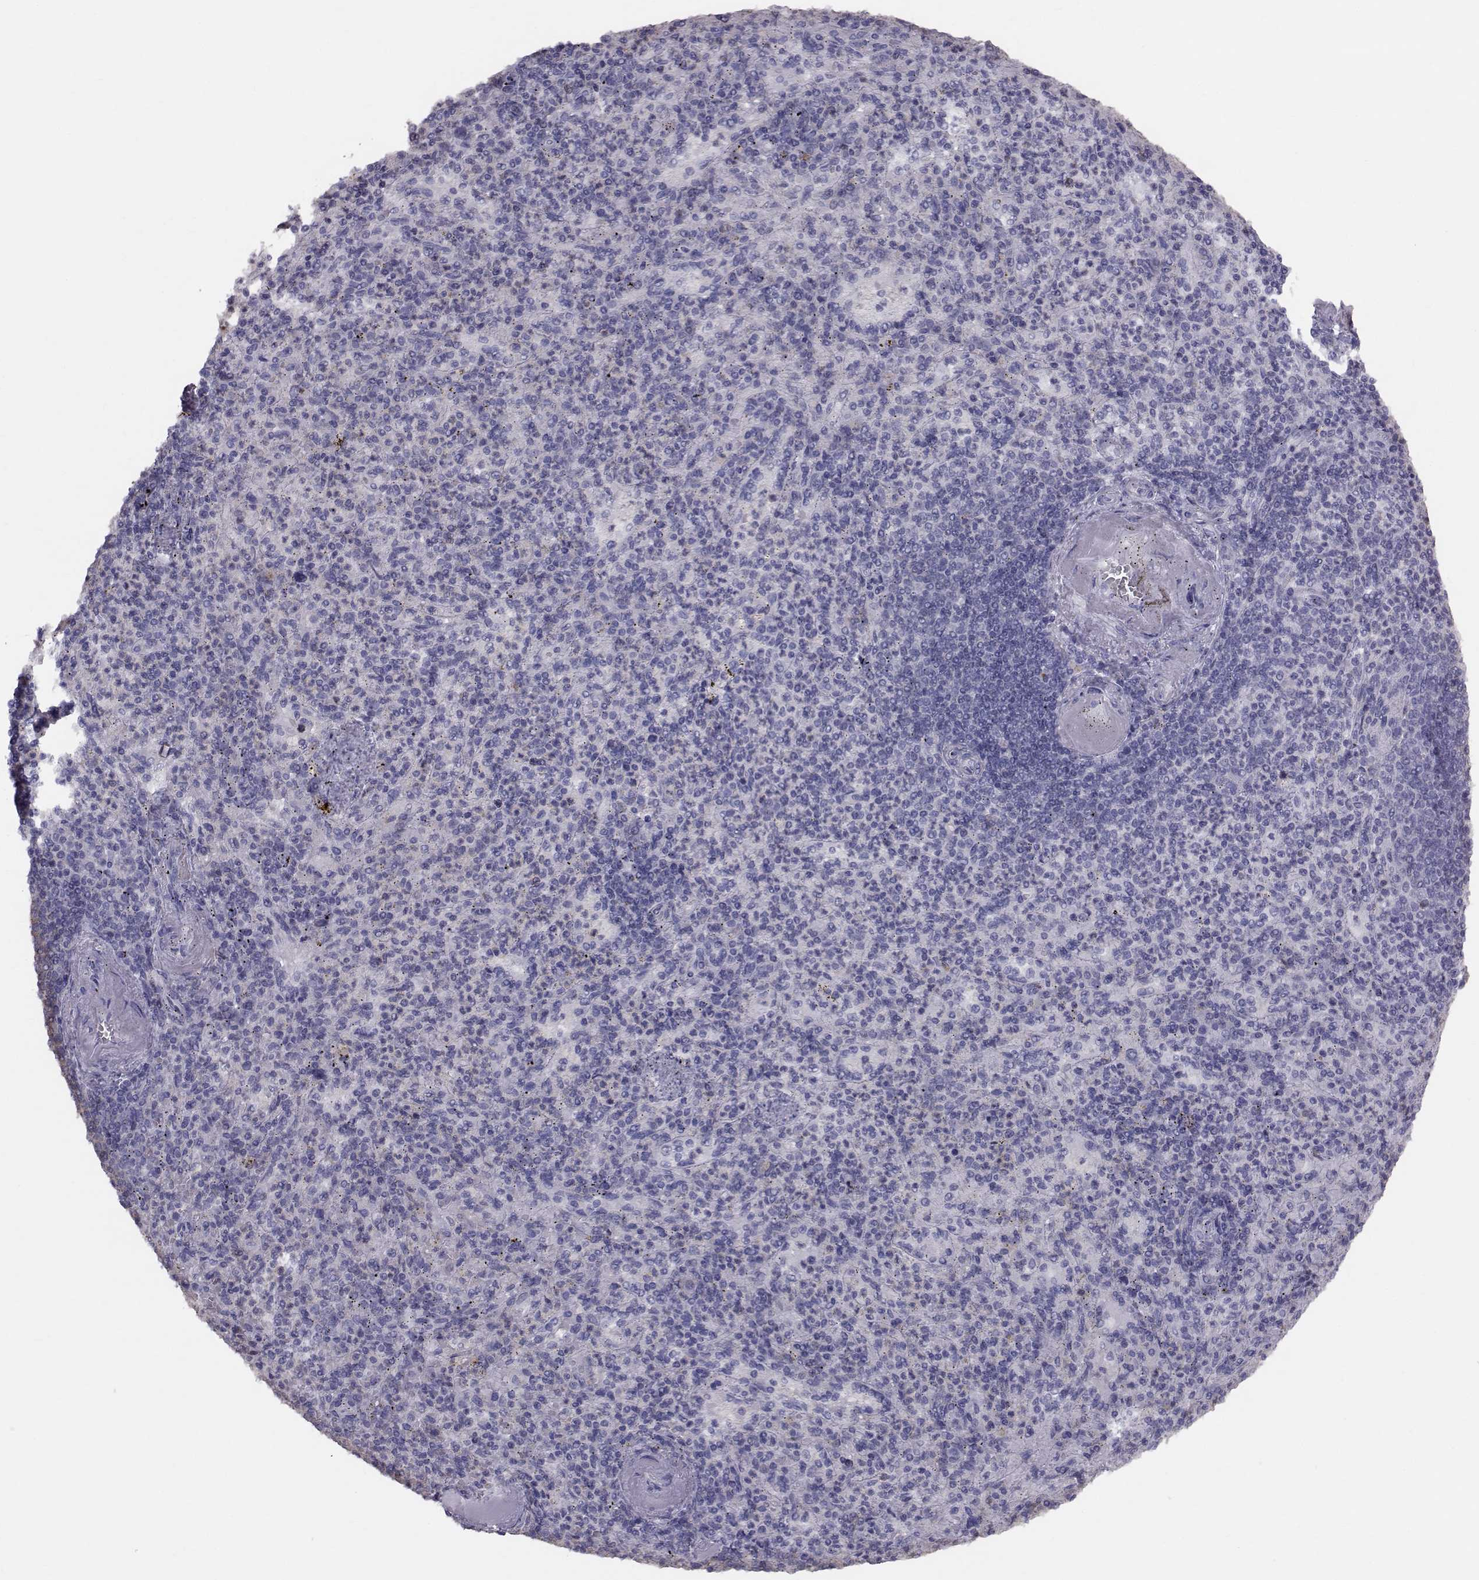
{"staining": {"intensity": "negative", "quantity": "none", "location": "none"}, "tissue": "spleen", "cell_type": "Cells in red pulp", "image_type": "normal", "snomed": [{"axis": "morphology", "description": "Normal tissue, NOS"}, {"axis": "topography", "description": "Spleen"}], "caption": "High magnification brightfield microscopy of unremarkable spleen stained with DAB (brown) and counterstained with hematoxylin (blue): cells in red pulp show no significant expression. The staining was performed using DAB to visualize the protein expression in brown, while the nuclei were stained in blue with hematoxylin (Magnification: 20x).", "gene": "GARIN3", "patient": {"sex": "female", "age": 74}}